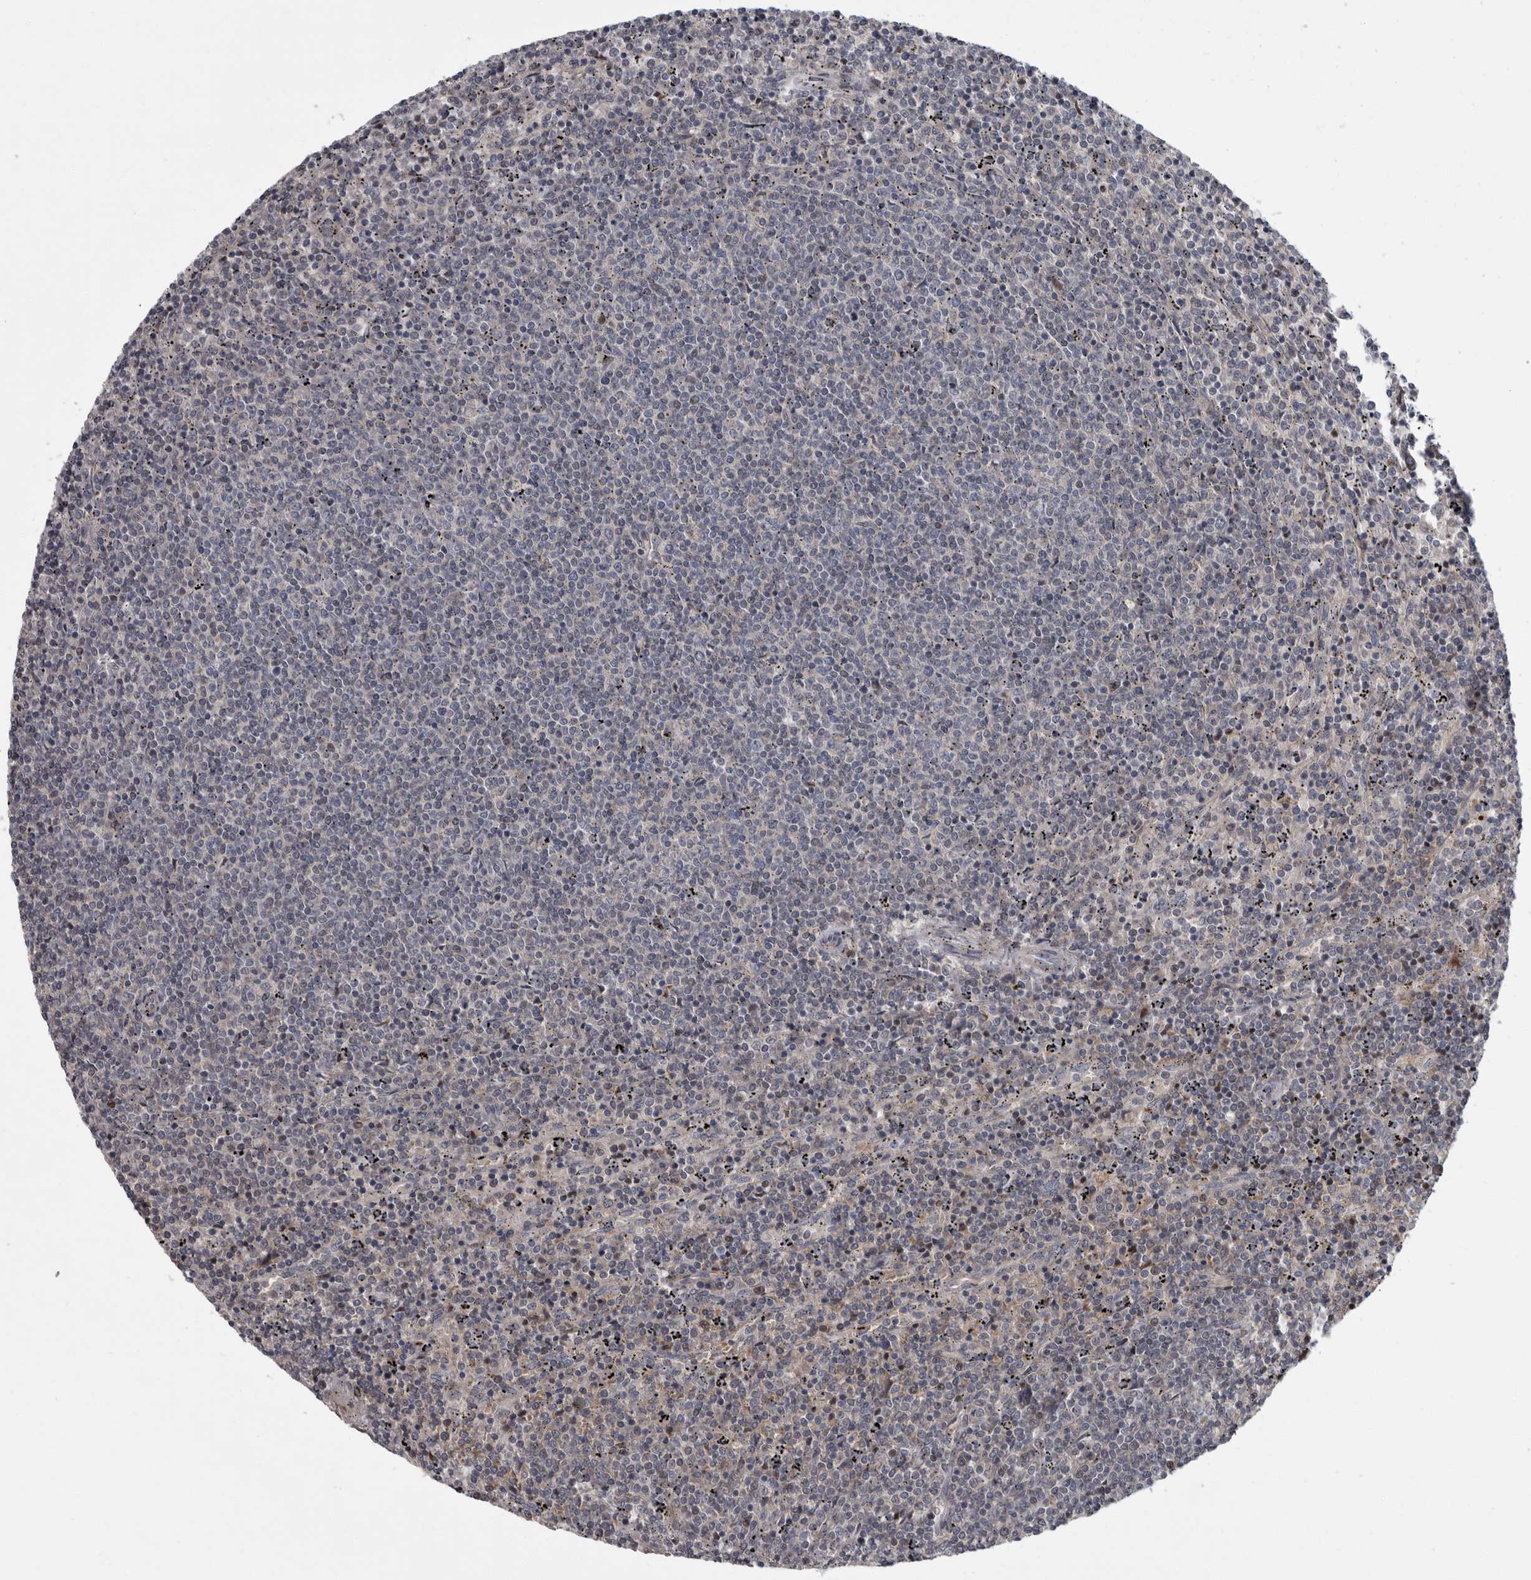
{"staining": {"intensity": "negative", "quantity": "none", "location": "none"}, "tissue": "lymphoma", "cell_type": "Tumor cells", "image_type": "cancer", "snomed": [{"axis": "morphology", "description": "Malignant lymphoma, non-Hodgkin's type, Low grade"}, {"axis": "topography", "description": "Spleen"}], "caption": "The IHC photomicrograph has no significant positivity in tumor cells of lymphoma tissue.", "gene": "PDE7A", "patient": {"sex": "female", "age": 50}}